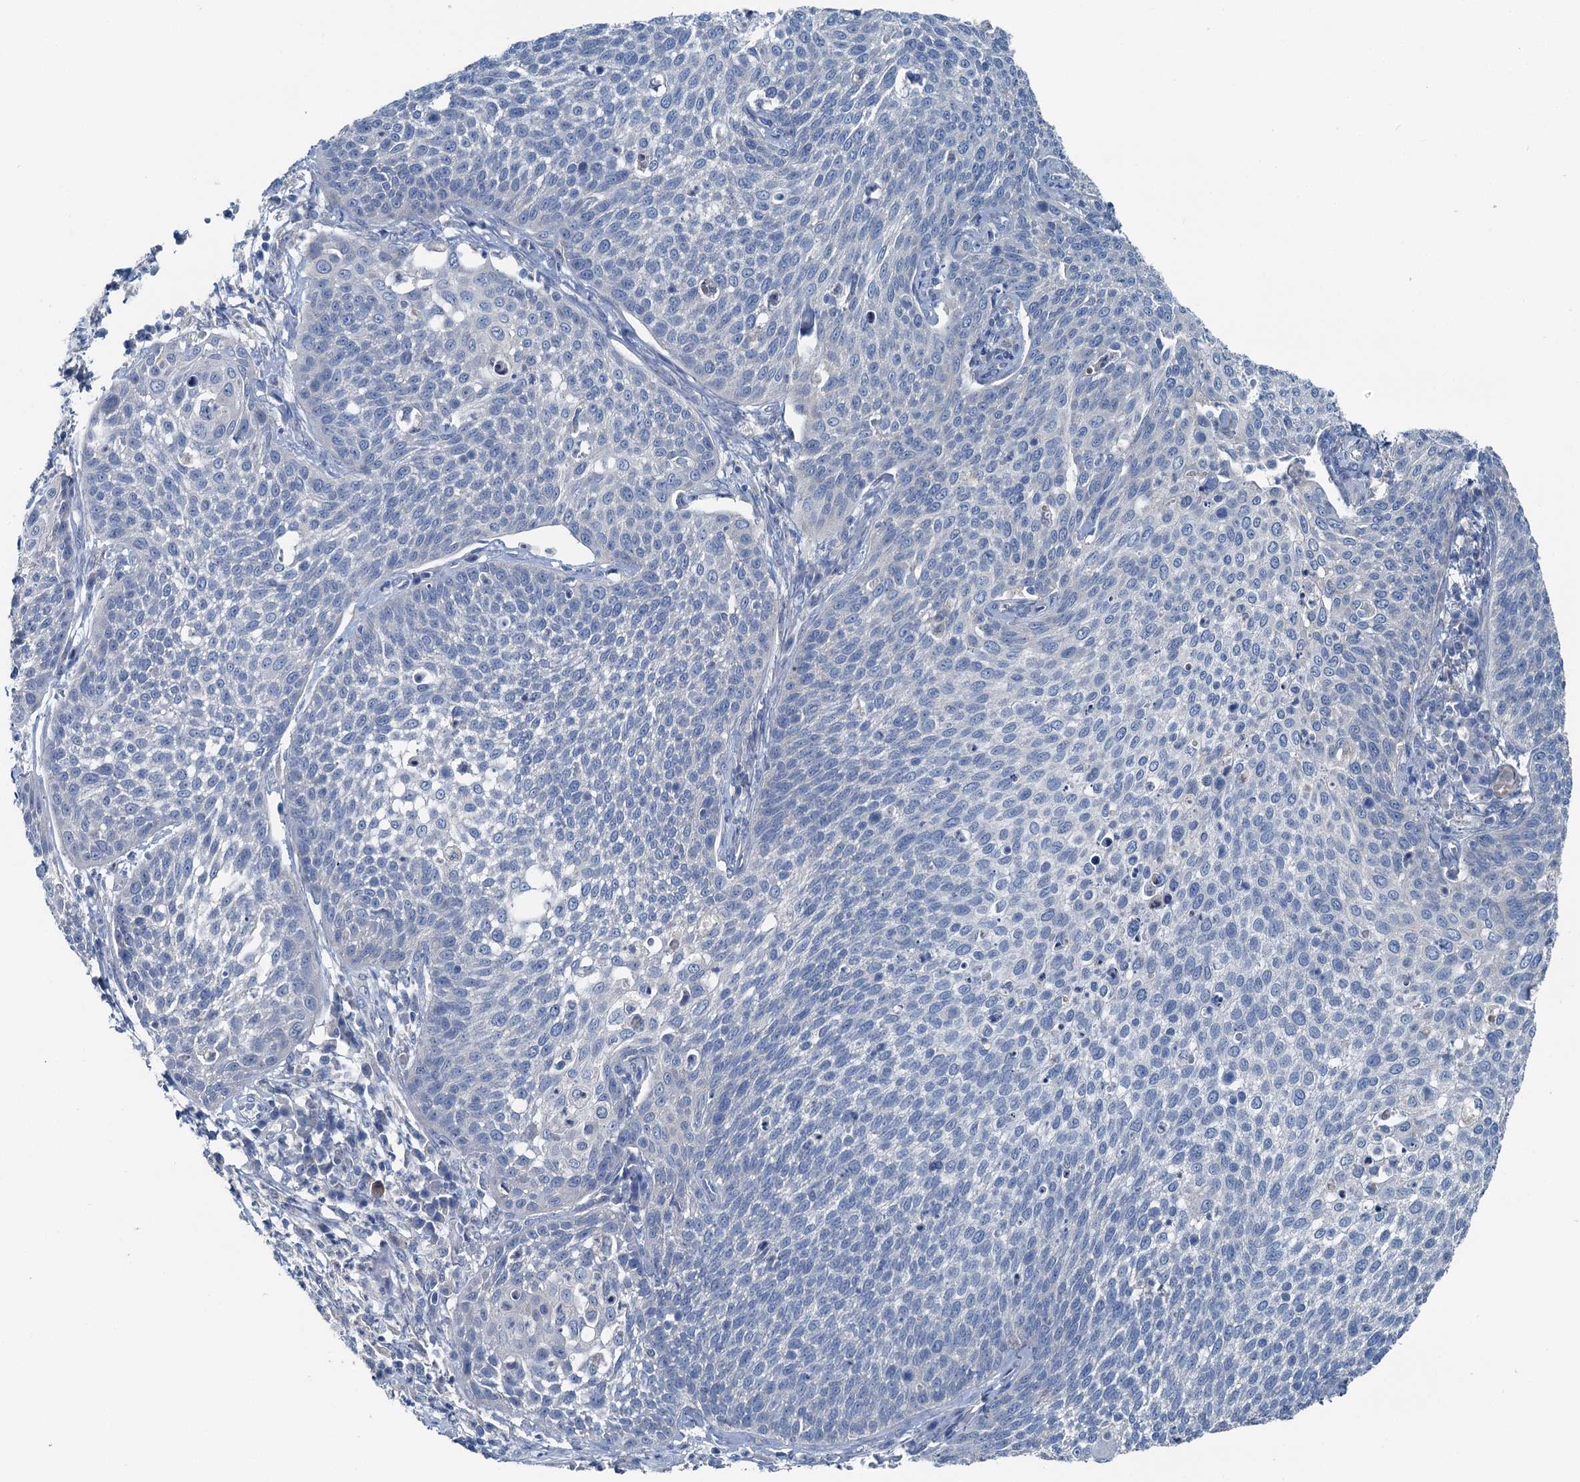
{"staining": {"intensity": "negative", "quantity": "none", "location": "none"}, "tissue": "cervical cancer", "cell_type": "Tumor cells", "image_type": "cancer", "snomed": [{"axis": "morphology", "description": "Squamous cell carcinoma, NOS"}, {"axis": "topography", "description": "Cervix"}], "caption": "Cervical squamous cell carcinoma stained for a protein using immunohistochemistry (IHC) reveals no expression tumor cells.", "gene": "C6orf120", "patient": {"sex": "female", "age": 34}}